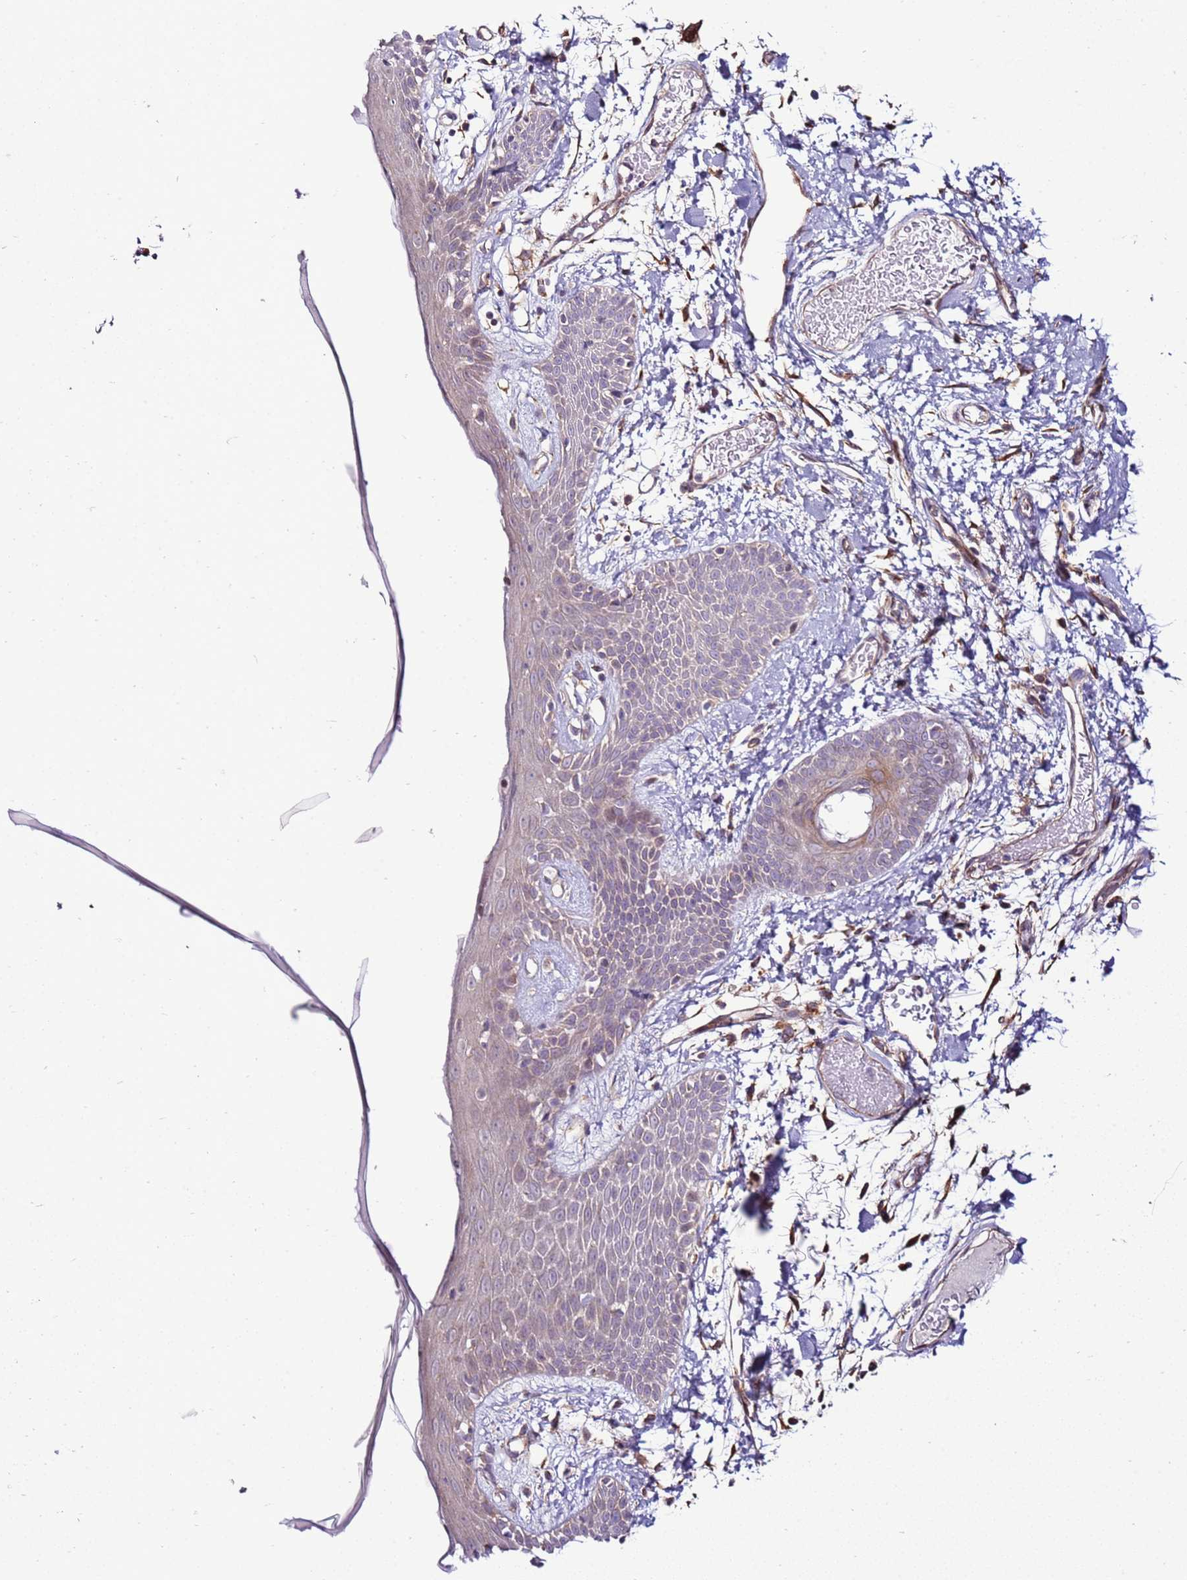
{"staining": {"intensity": "negative", "quantity": "none", "location": "none"}, "tissue": "skin", "cell_type": "Fibroblasts", "image_type": "normal", "snomed": [{"axis": "morphology", "description": "Normal tissue, NOS"}, {"axis": "topography", "description": "Skin"}], "caption": "High power microscopy histopathology image of an IHC image of benign skin, revealing no significant staining in fibroblasts.", "gene": "SCARA3", "patient": {"sex": "male", "age": 79}}